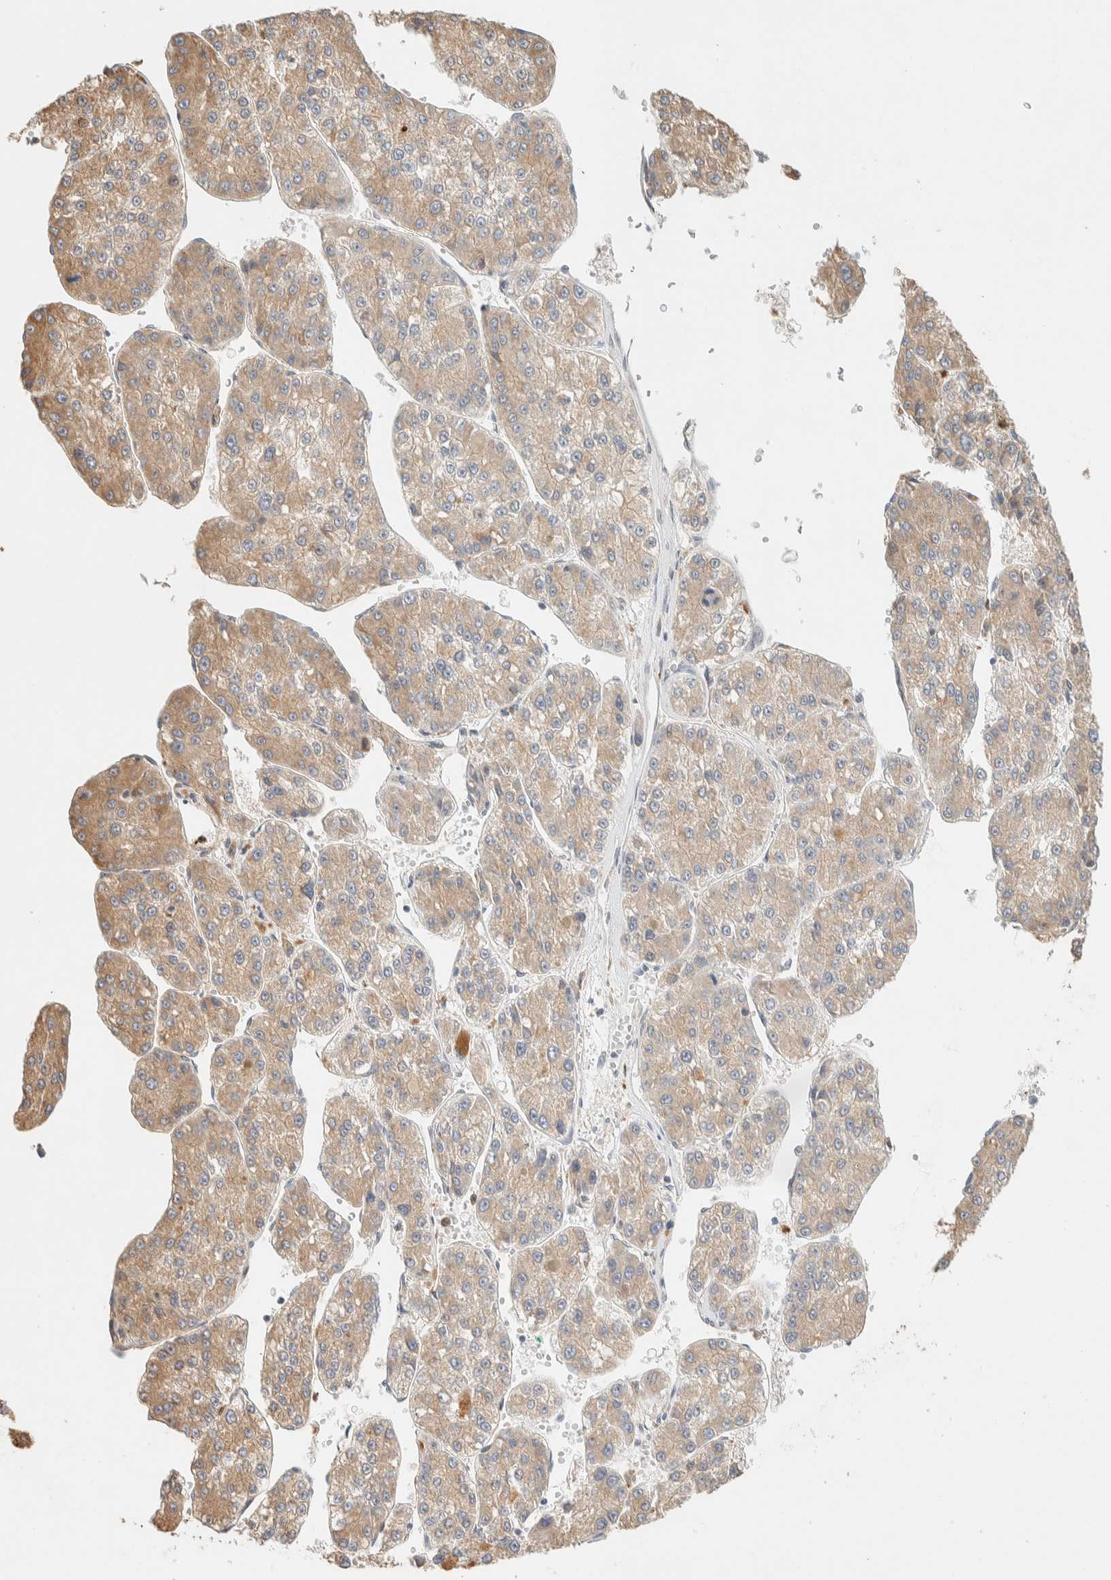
{"staining": {"intensity": "moderate", "quantity": ">75%", "location": "cytoplasmic/membranous"}, "tissue": "liver cancer", "cell_type": "Tumor cells", "image_type": "cancer", "snomed": [{"axis": "morphology", "description": "Carcinoma, Hepatocellular, NOS"}, {"axis": "topography", "description": "Liver"}], "caption": "Protein expression analysis of human hepatocellular carcinoma (liver) reveals moderate cytoplasmic/membranous staining in about >75% of tumor cells.", "gene": "TTC3", "patient": {"sex": "female", "age": 73}}